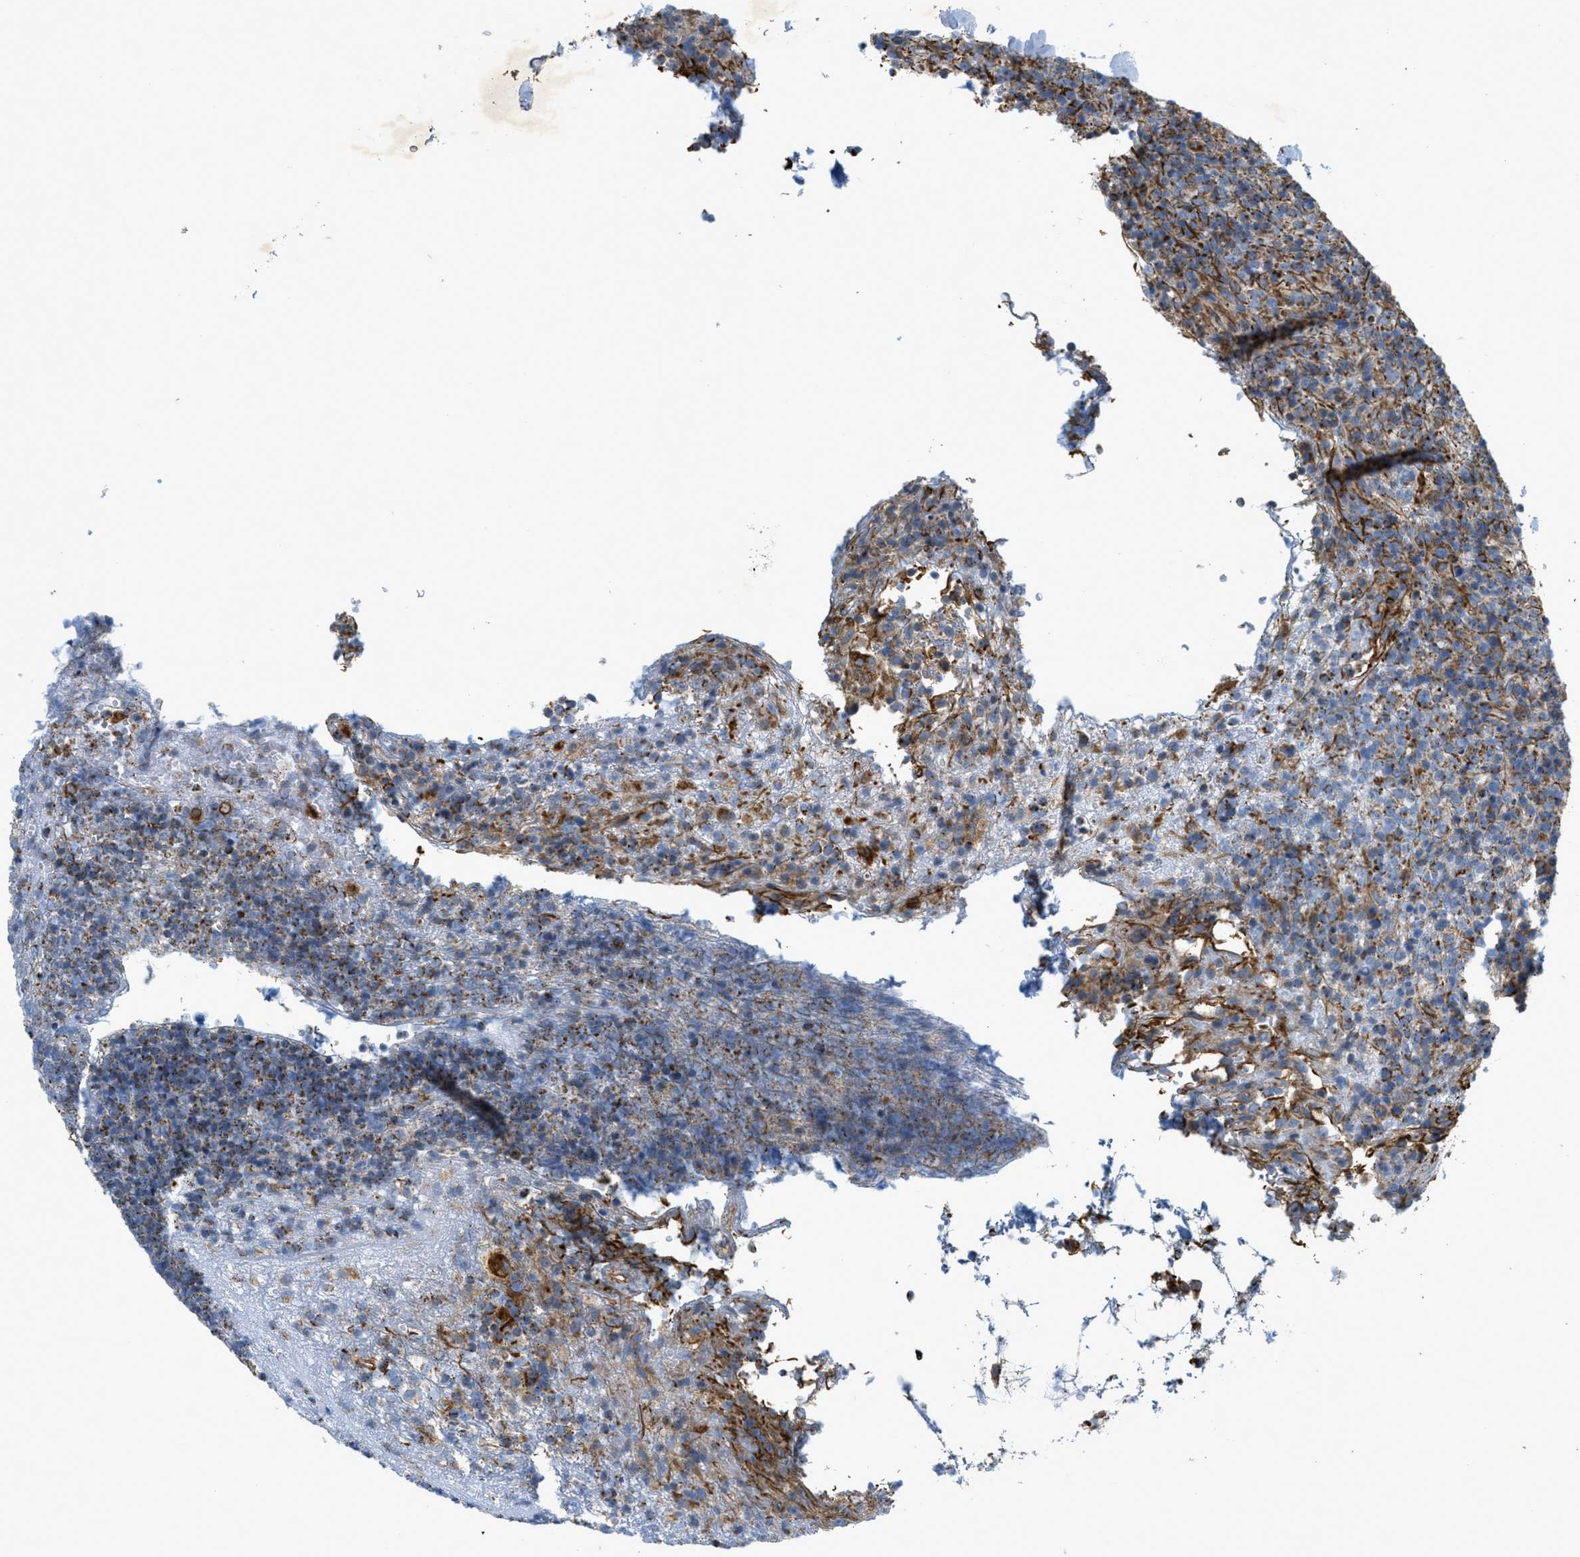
{"staining": {"intensity": "moderate", "quantity": "25%-75%", "location": "cytoplasmic/membranous"}, "tissue": "lymphoma", "cell_type": "Tumor cells", "image_type": "cancer", "snomed": [{"axis": "morphology", "description": "Malignant lymphoma, non-Hodgkin's type, High grade"}, {"axis": "topography", "description": "Lymph node"}], "caption": "IHC (DAB (3,3'-diaminobenzidine)) staining of lymphoma displays moderate cytoplasmic/membranous protein staining in about 25%-75% of tumor cells. (IHC, brightfield microscopy, high magnification).", "gene": "BTN3A1", "patient": {"sex": "female", "age": 76}}